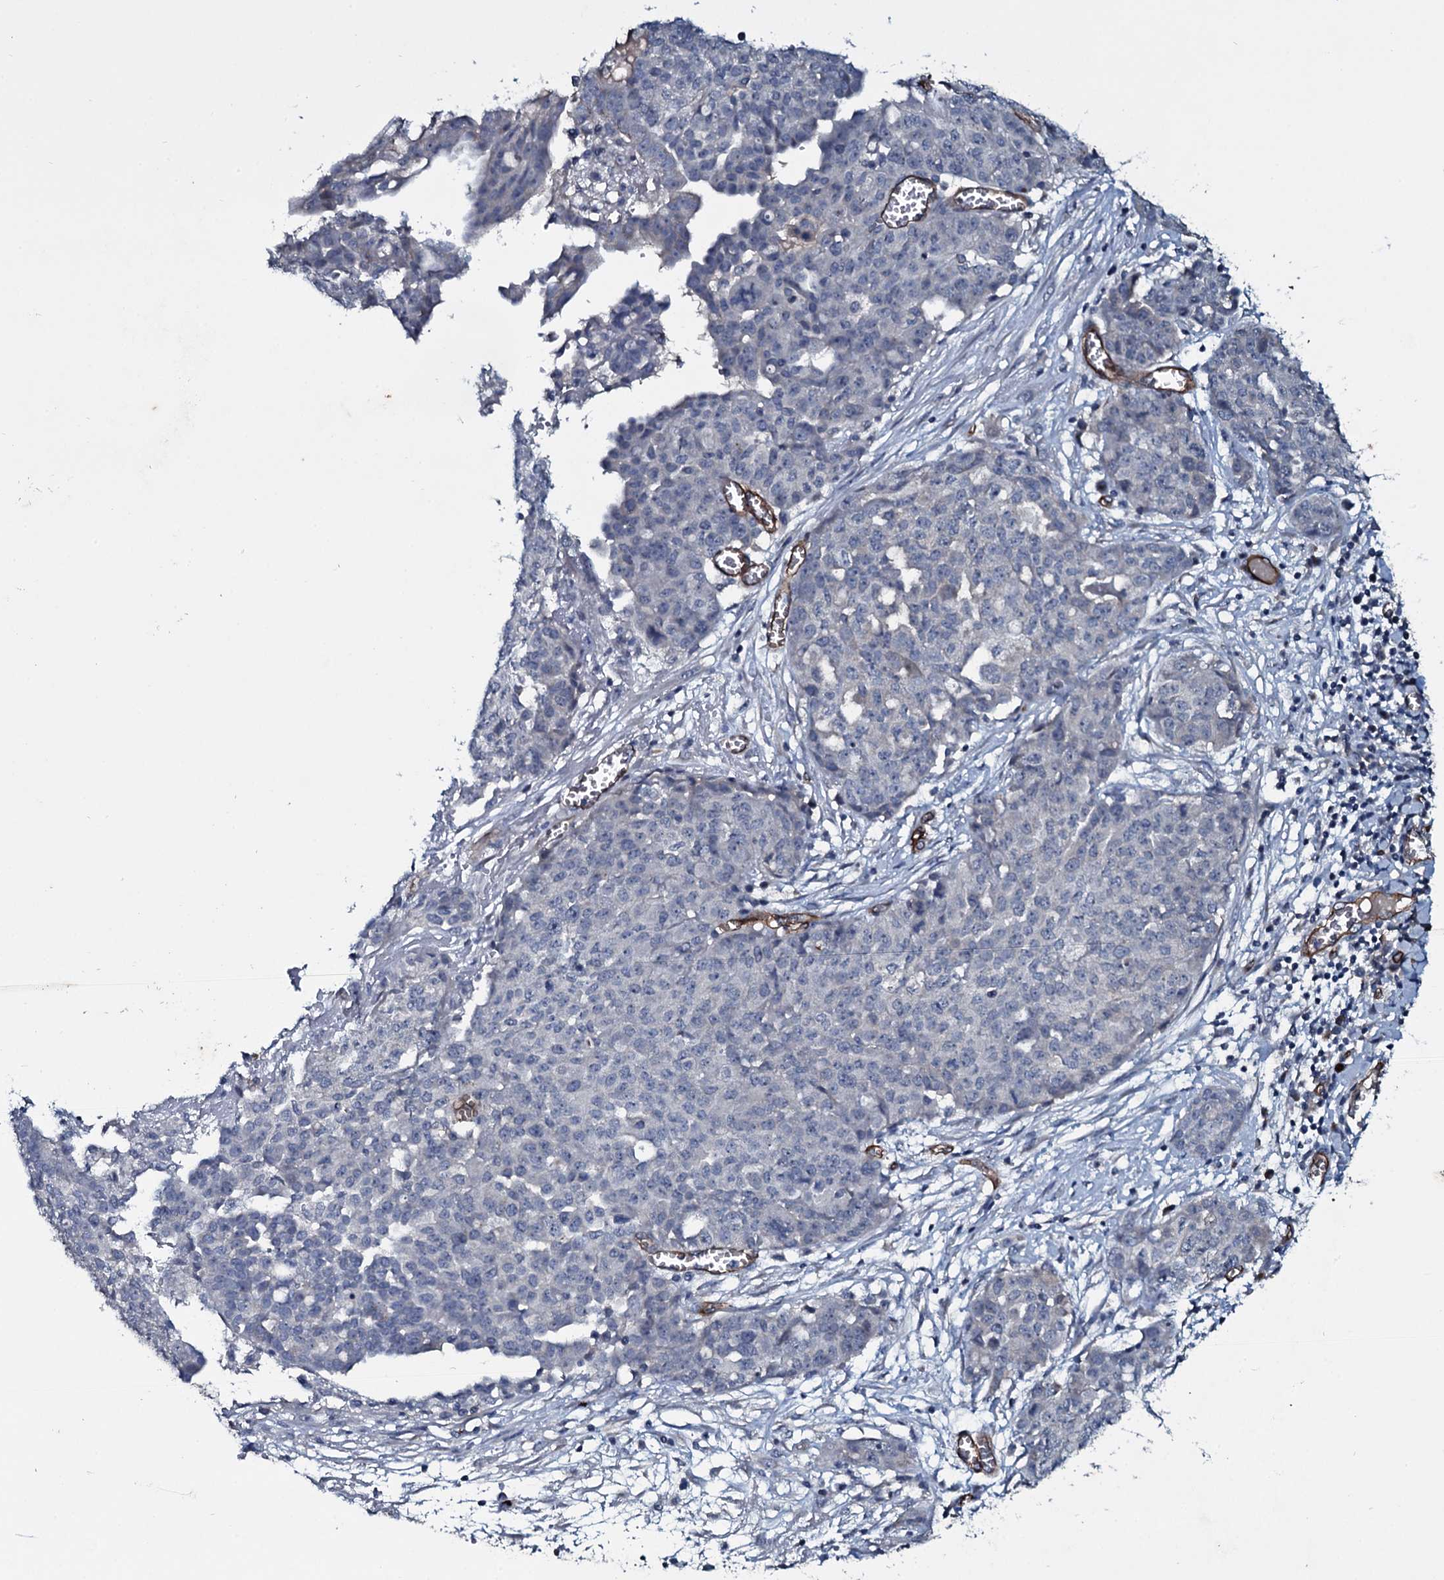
{"staining": {"intensity": "negative", "quantity": "none", "location": "none"}, "tissue": "ovarian cancer", "cell_type": "Tumor cells", "image_type": "cancer", "snomed": [{"axis": "morphology", "description": "Cystadenocarcinoma, serous, NOS"}, {"axis": "topography", "description": "Soft tissue"}, {"axis": "topography", "description": "Ovary"}], "caption": "There is no significant staining in tumor cells of ovarian serous cystadenocarcinoma. Nuclei are stained in blue.", "gene": "CLEC14A", "patient": {"sex": "female", "age": 57}}